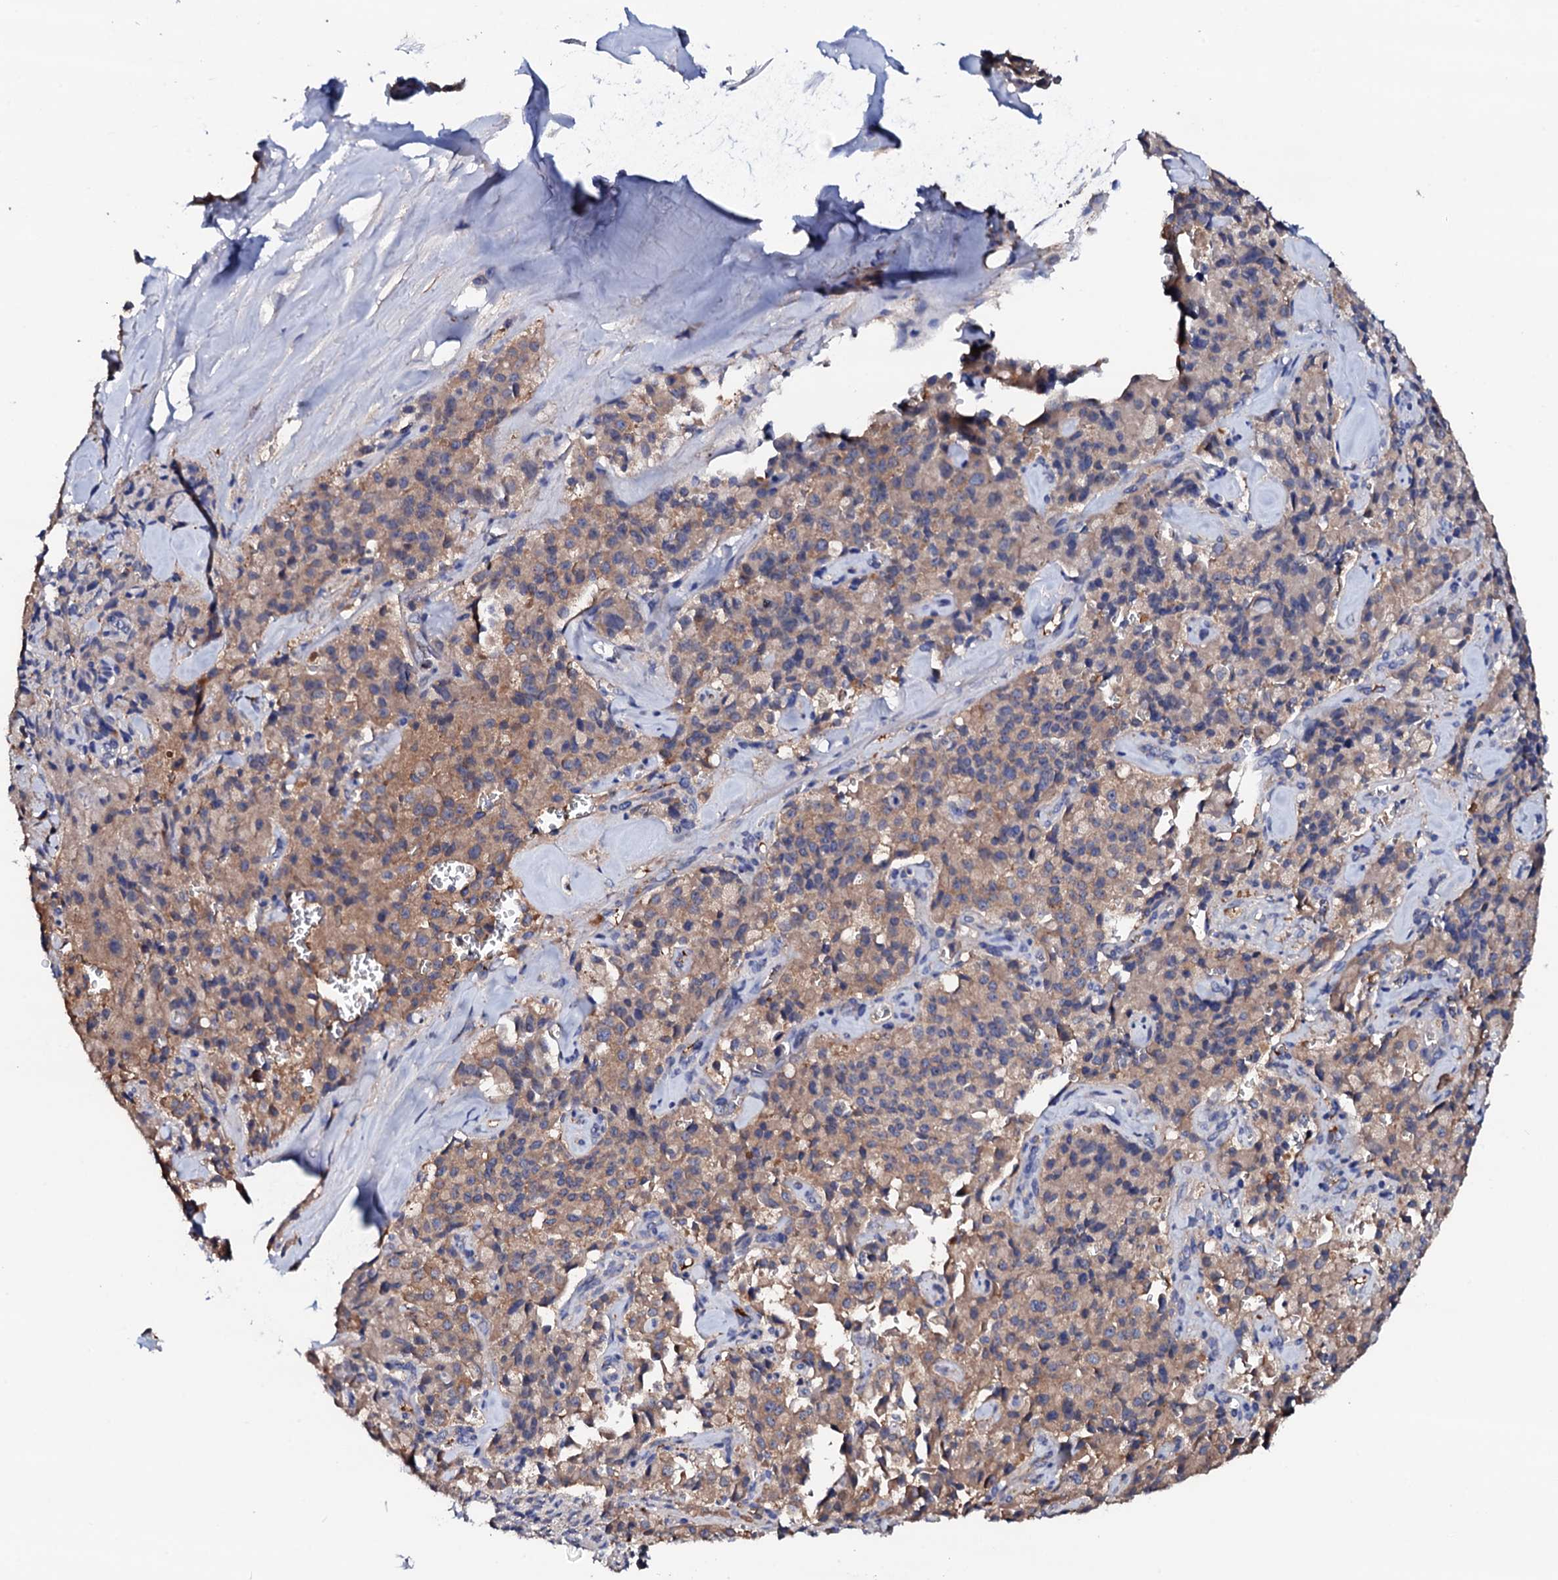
{"staining": {"intensity": "moderate", "quantity": ">75%", "location": "cytoplasmic/membranous"}, "tissue": "pancreatic cancer", "cell_type": "Tumor cells", "image_type": "cancer", "snomed": [{"axis": "morphology", "description": "Adenocarcinoma, NOS"}, {"axis": "topography", "description": "Pancreas"}], "caption": "DAB immunohistochemical staining of human adenocarcinoma (pancreatic) exhibits moderate cytoplasmic/membranous protein expression in approximately >75% of tumor cells.", "gene": "TCAF2", "patient": {"sex": "male", "age": 65}}